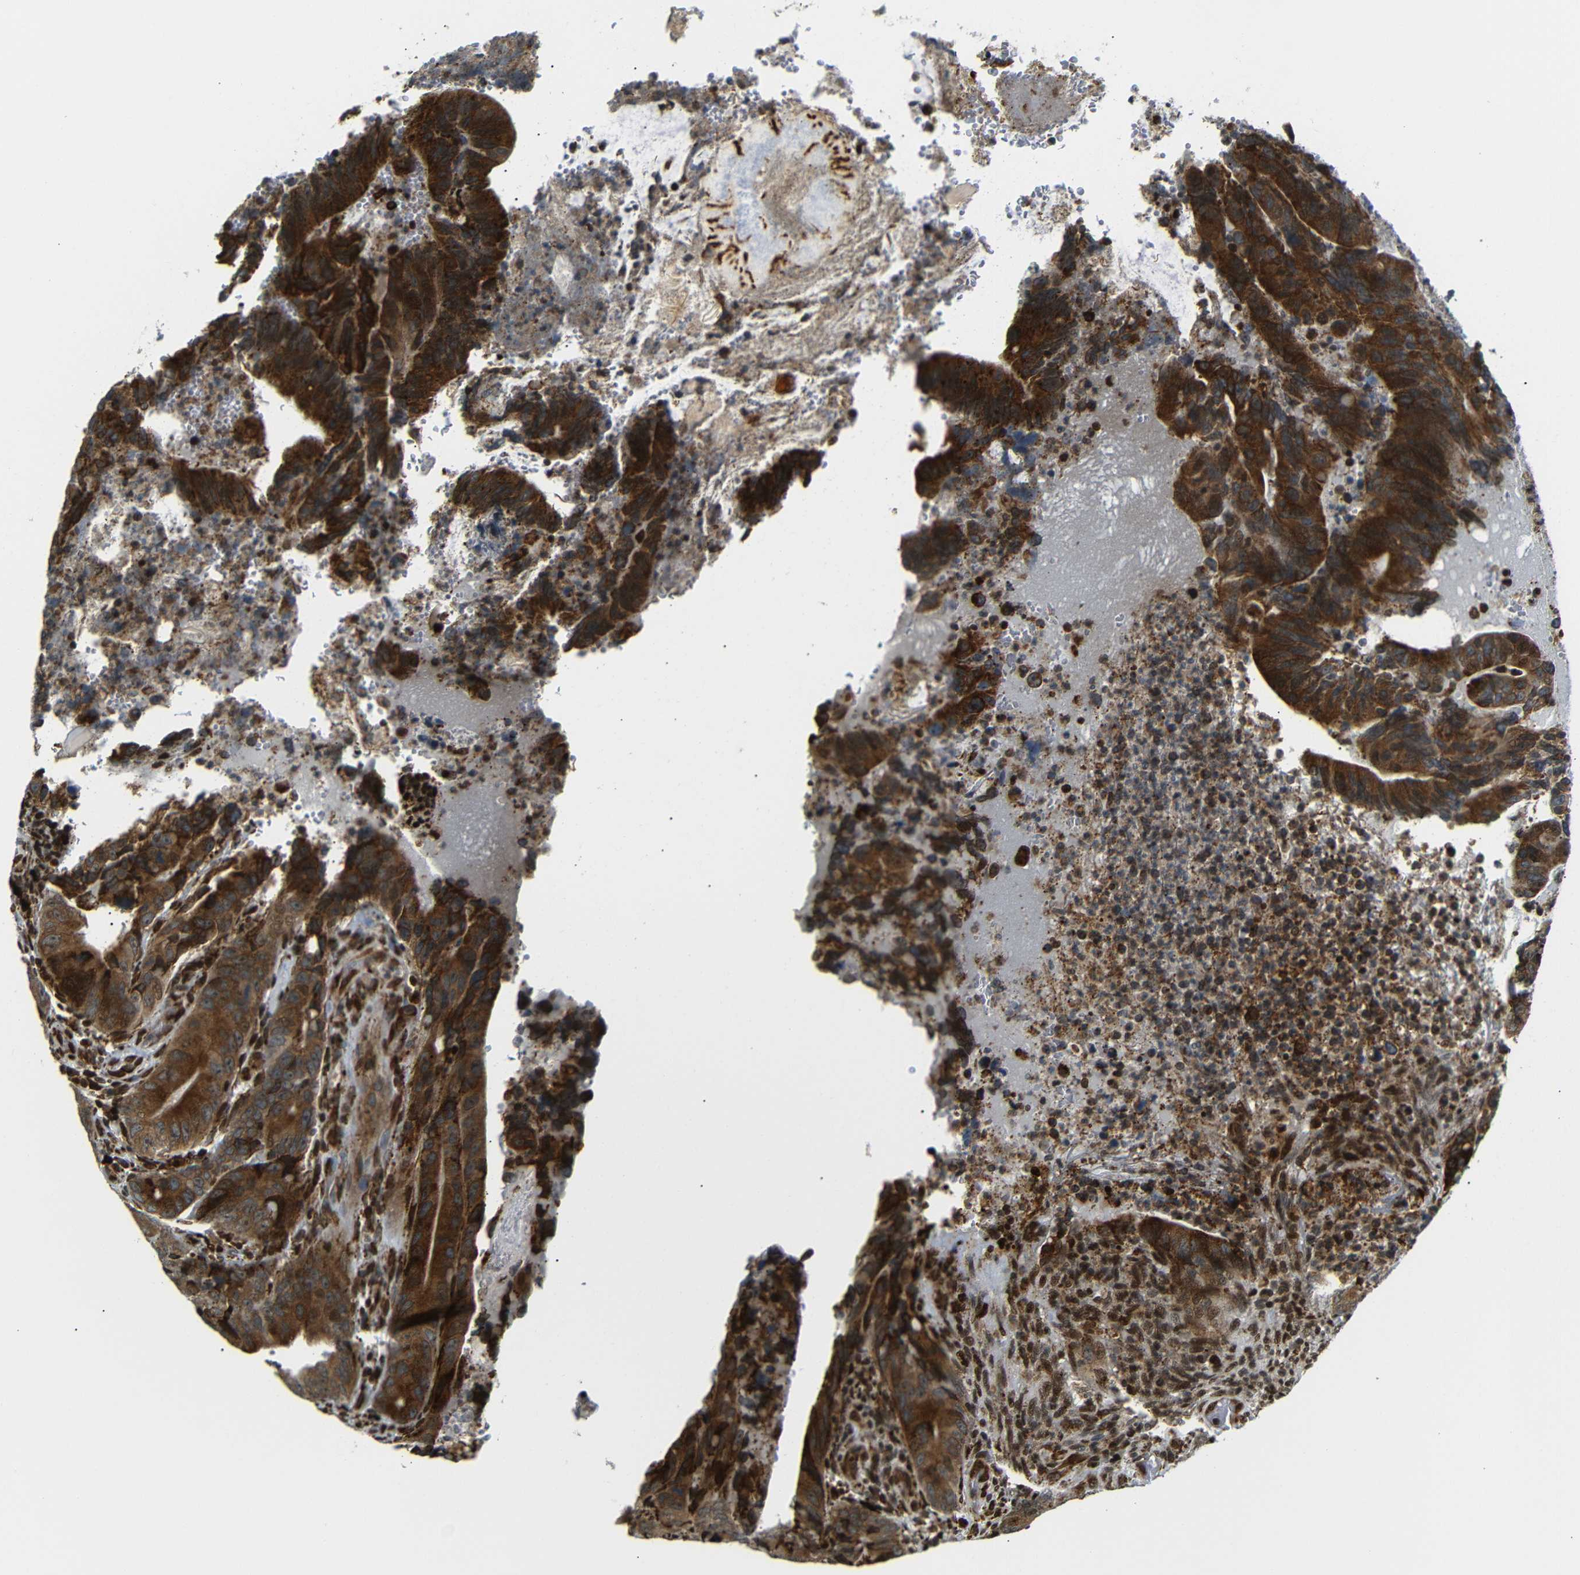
{"staining": {"intensity": "strong", "quantity": ">75%", "location": "cytoplasmic/membranous"}, "tissue": "colorectal cancer", "cell_type": "Tumor cells", "image_type": "cancer", "snomed": [{"axis": "morphology", "description": "Normal tissue, NOS"}, {"axis": "morphology", "description": "Adenocarcinoma, NOS"}, {"axis": "topography", "description": "Colon"}], "caption": "DAB immunohistochemical staining of human colorectal adenocarcinoma demonstrates strong cytoplasmic/membranous protein staining in about >75% of tumor cells.", "gene": "SPCS2", "patient": {"sex": "male", "age": 56}}